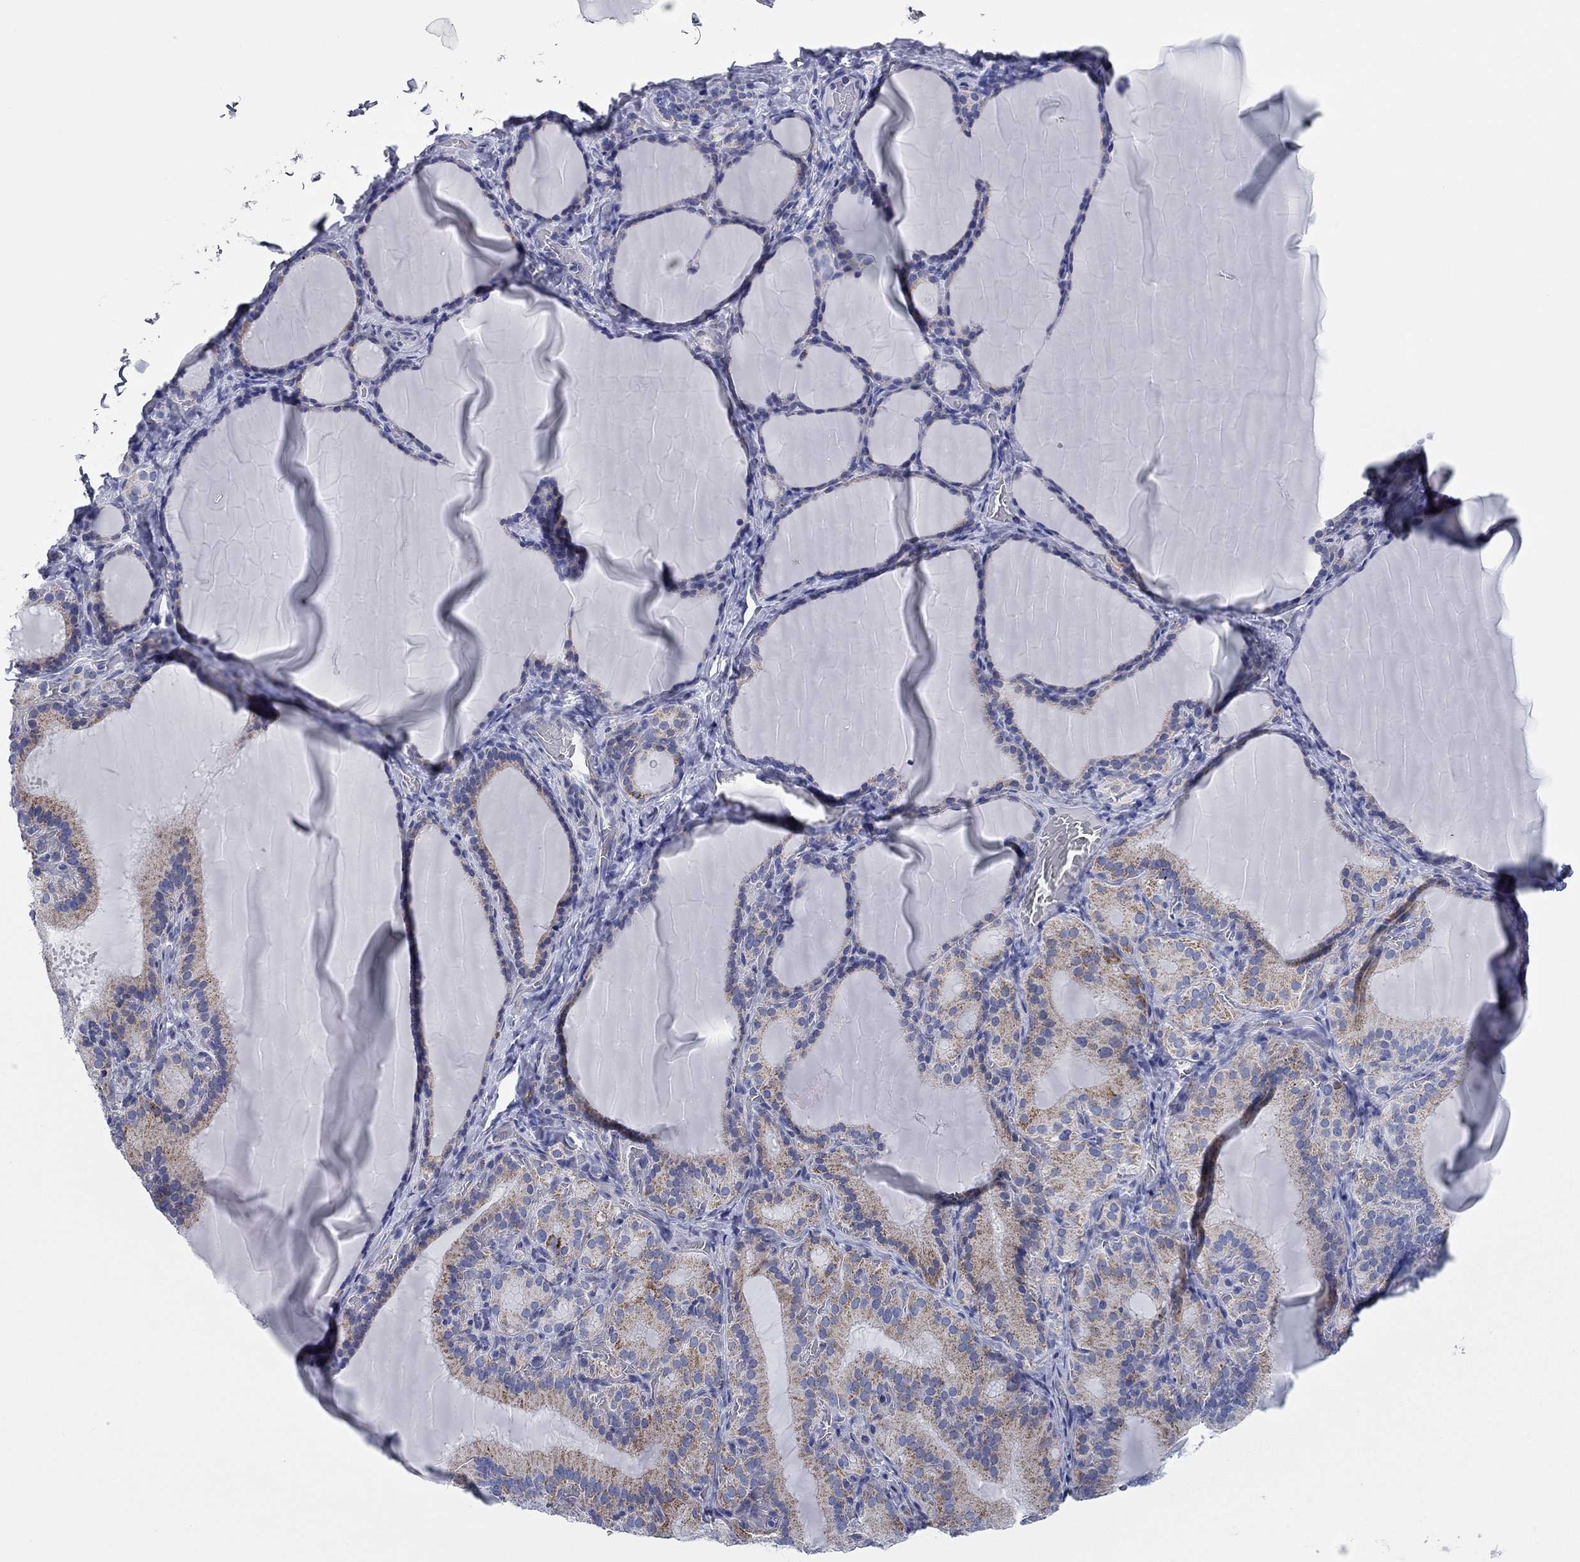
{"staining": {"intensity": "moderate", "quantity": "<25%", "location": "cytoplasmic/membranous"}, "tissue": "thyroid gland", "cell_type": "Glandular cells", "image_type": "normal", "snomed": [{"axis": "morphology", "description": "Normal tissue, NOS"}, {"axis": "morphology", "description": "Hyperplasia, NOS"}, {"axis": "topography", "description": "Thyroid gland"}], "caption": "Glandular cells demonstrate low levels of moderate cytoplasmic/membranous expression in approximately <25% of cells in benign thyroid gland.", "gene": "CHI3L2", "patient": {"sex": "female", "age": 27}}